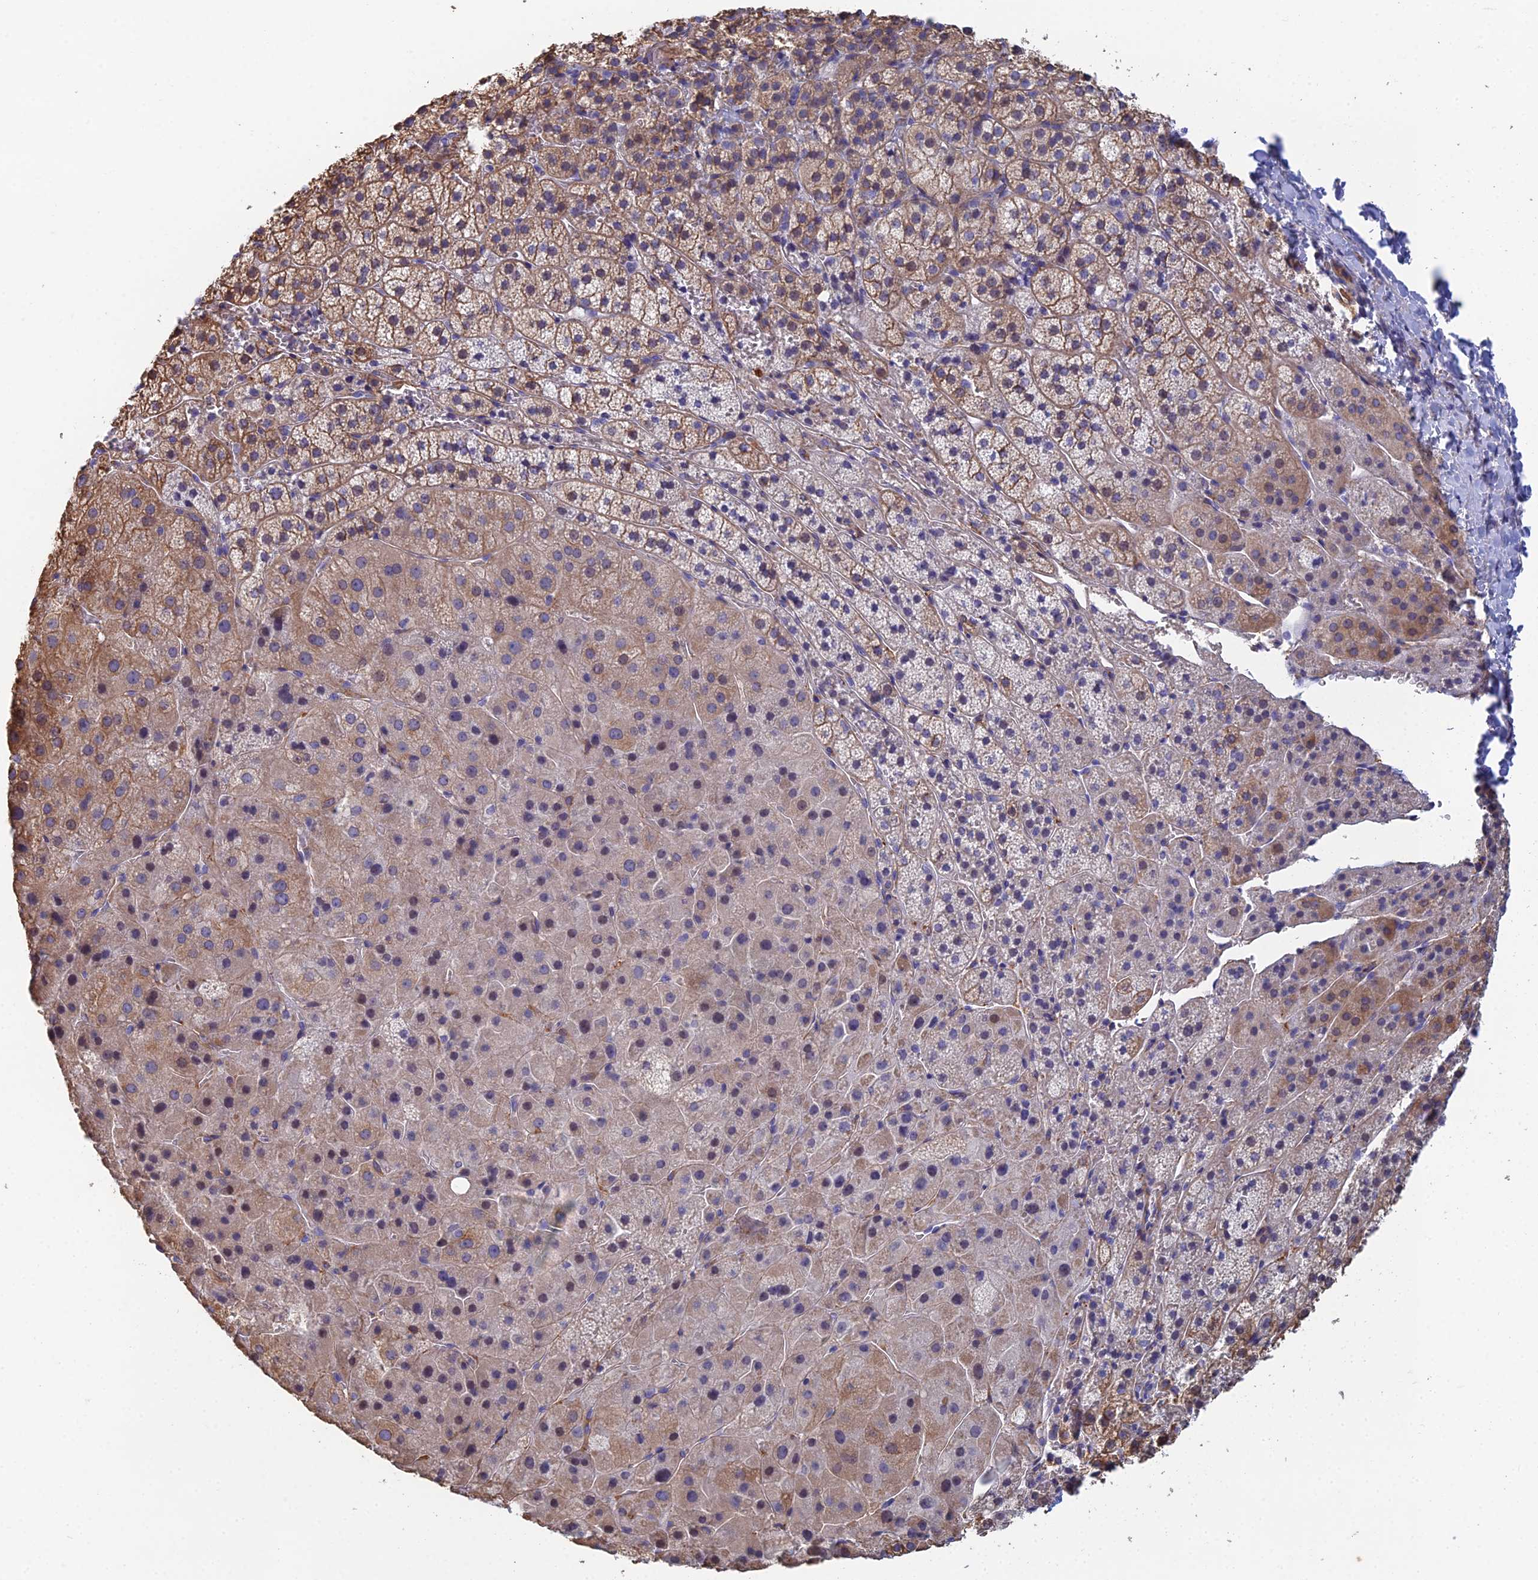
{"staining": {"intensity": "moderate", "quantity": "25%-75%", "location": "cytoplasmic/membranous,nuclear"}, "tissue": "adrenal gland", "cell_type": "Glandular cells", "image_type": "normal", "snomed": [{"axis": "morphology", "description": "Normal tissue, NOS"}, {"axis": "topography", "description": "Adrenal gland"}], "caption": "IHC of normal adrenal gland displays medium levels of moderate cytoplasmic/membranous,nuclear positivity in approximately 25%-75% of glandular cells. The staining was performed using DAB (3,3'-diaminobenzidine), with brown indicating positive protein expression. Nuclei are stained blue with hematoxylin.", "gene": "PCDHA5", "patient": {"sex": "female", "age": 44}}